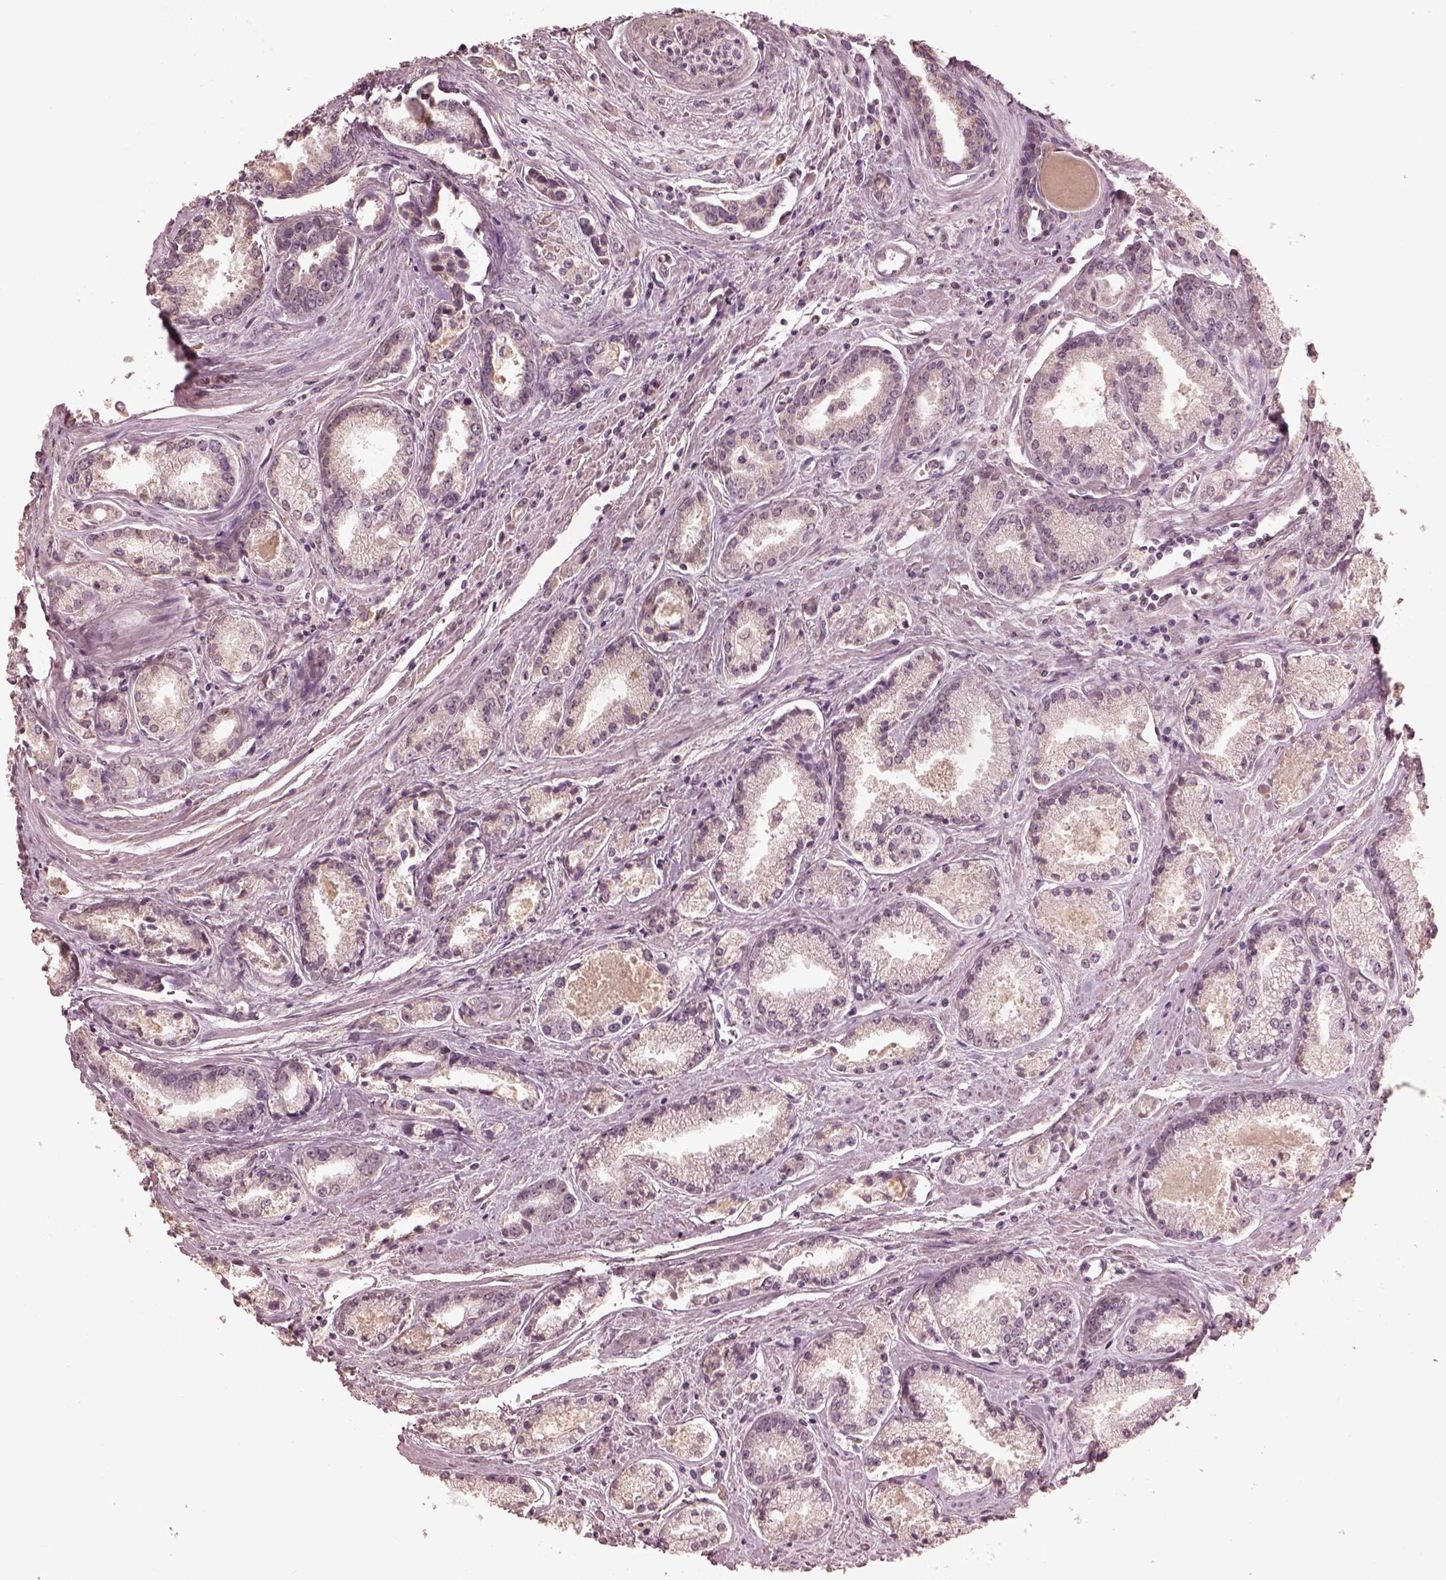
{"staining": {"intensity": "negative", "quantity": "none", "location": "none"}, "tissue": "prostate cancer", "cell_type": "Tumor cells", "image_type": "cancer", "snomed": [{"axis": "morphology", "description": "Adenocarcinoma, NOS"}, {"axis": "topography", "description": "Prostate"}], "caption": "A photomicrograph of prostate cancer (adenocarcinoma) stained for a protein displays no brown staining in tumor cells.", "gene": "CALR3", "patient": {"sex": "male", "age": 72}}